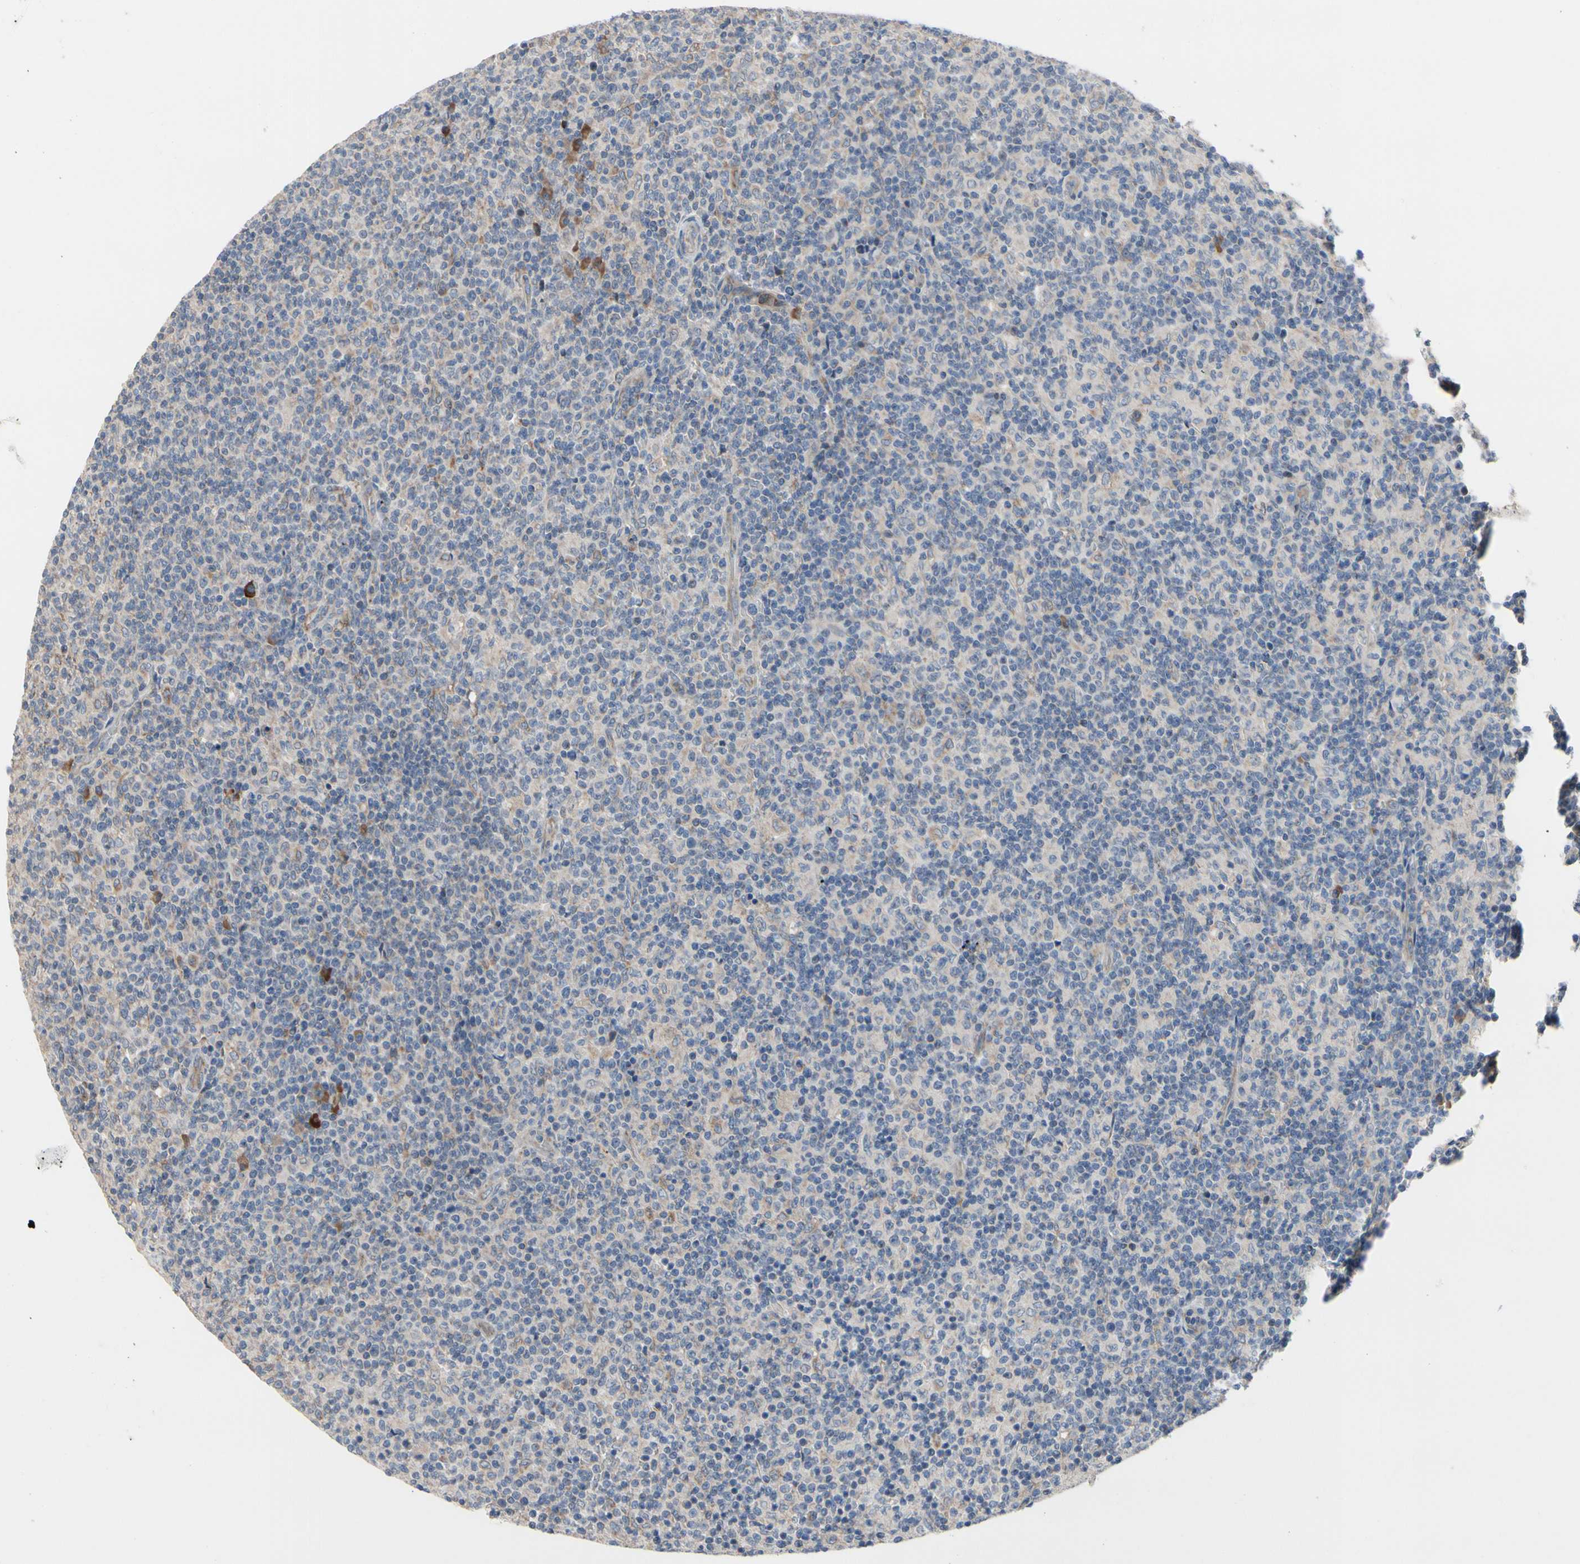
{"staining": {"intensity": "weak", "quantity": "<25%", "location": "cytoplasmic/membranous"}, "tissue": "lymph node", "cell_type": "Non-germinal center cells", "image_type": "normal", "snomed": [{"axis": "morphology", "description": "Normal tissue, NOS"}, {"axis": "morphology", "description": "Inflammation, NOS"}, {"axis": "topography", "description": "Lymph node"}], "caption": "This is a photomicrograph of immunohistochemistry (IHC) staining of benign lymph node, which shows no positivity in non-germinal center cells.", "gene": "TTC14", "patient": {"sex": "male", "age": 55}}